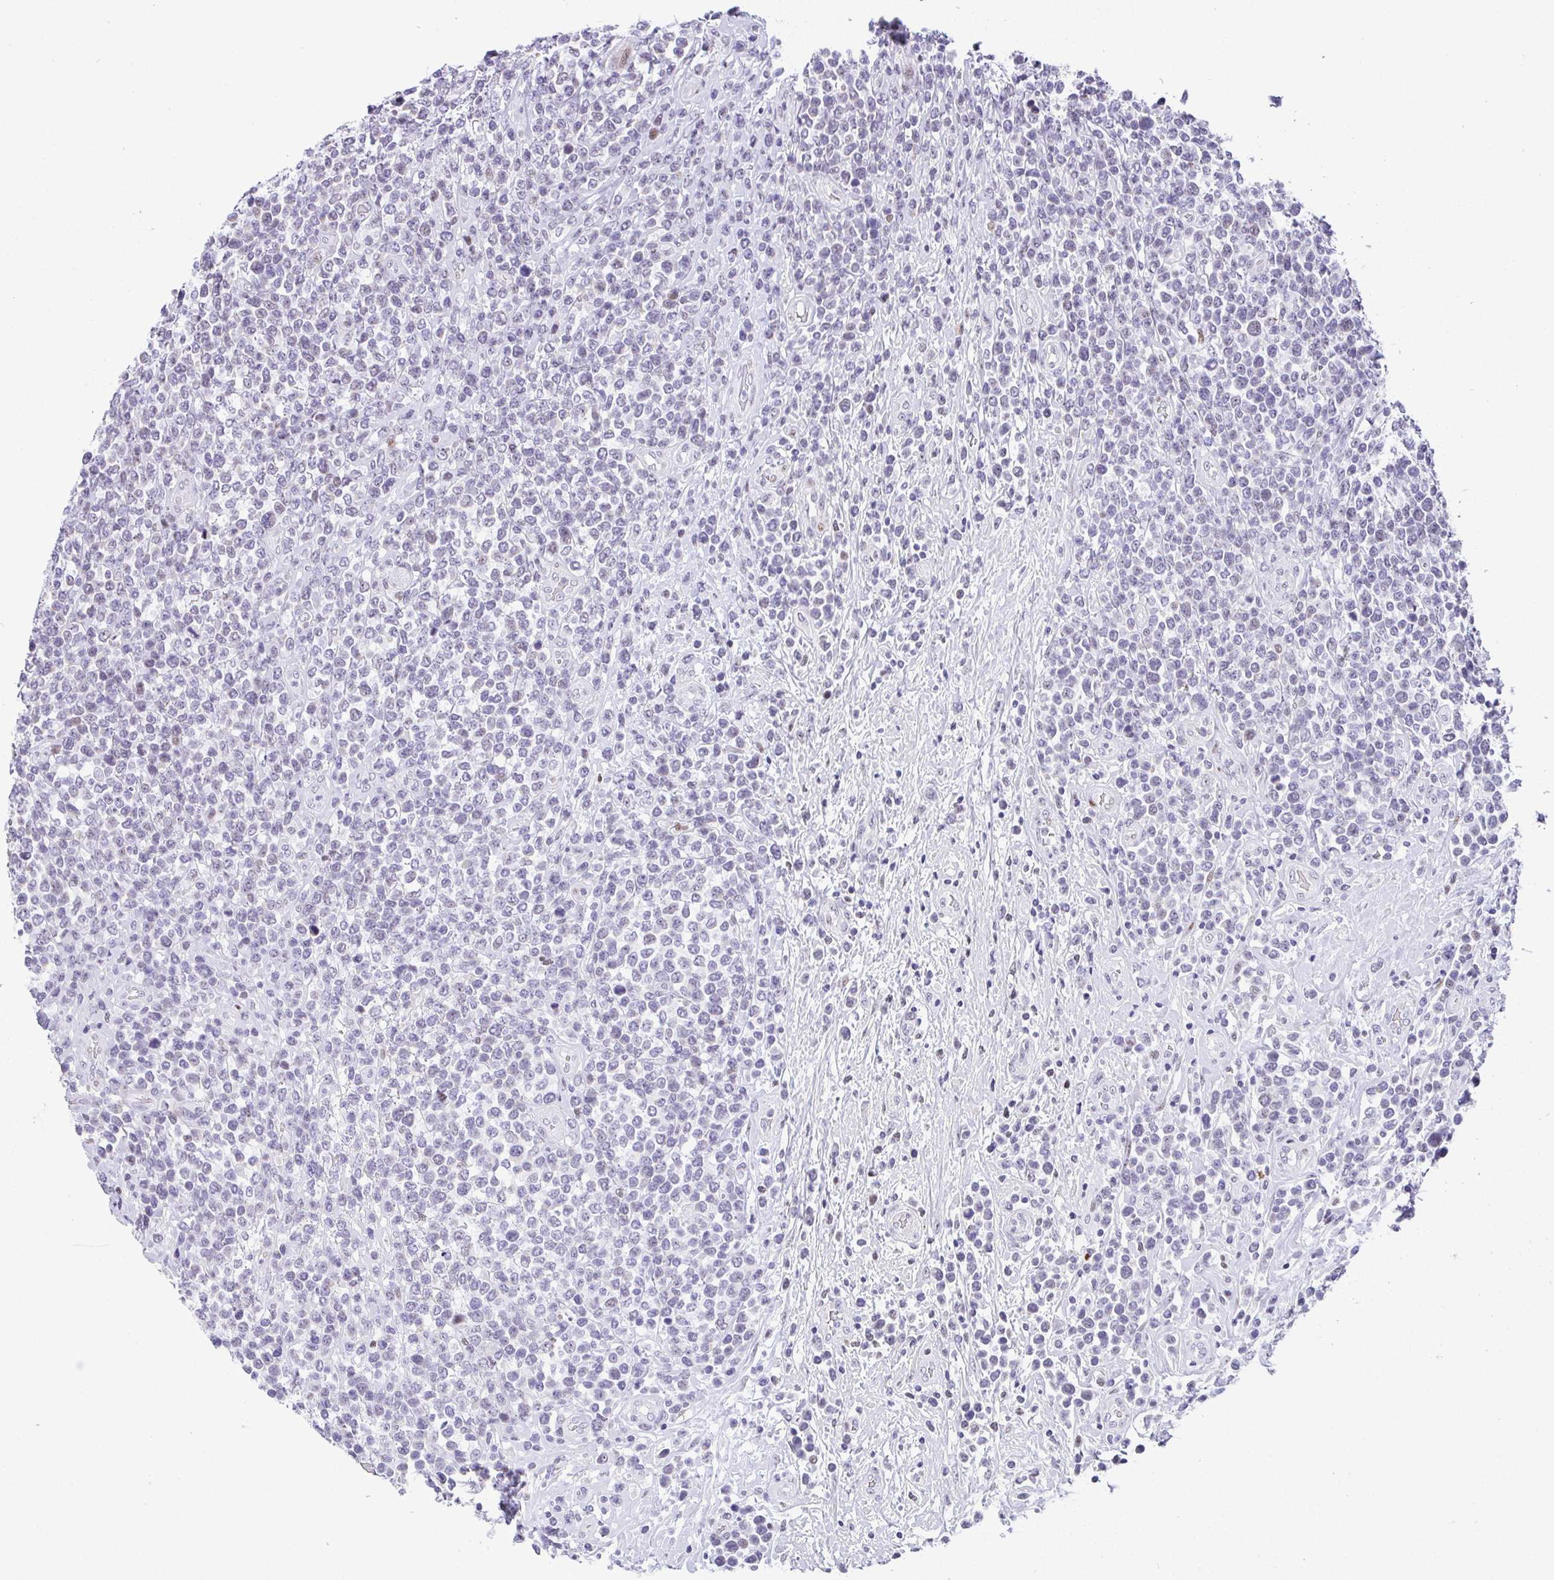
{"staining": {"intensity": "negative", "quantity": "none", "location": "none"}, "tissue": "lymphoma", "cell_type": "Tumor cells", "image_type": "cancer", "snomed": [{"axis": "morphology", "description": "Malignant lymphoma, non-Hodgkin's type, High grade"}, {"axis": "topography", "description": "Soft tissue"}], "caption": "IHC of human high-grade malignant lymphoma, non-Hodgkin's type shows no positivity in tumor cells. (Brightfield microscopy of DAB (3,3'-diaminobenzidine) IHC at high magnification).", "gene": "NR1D2", "patient": {"sex": "female", "age": 56}}